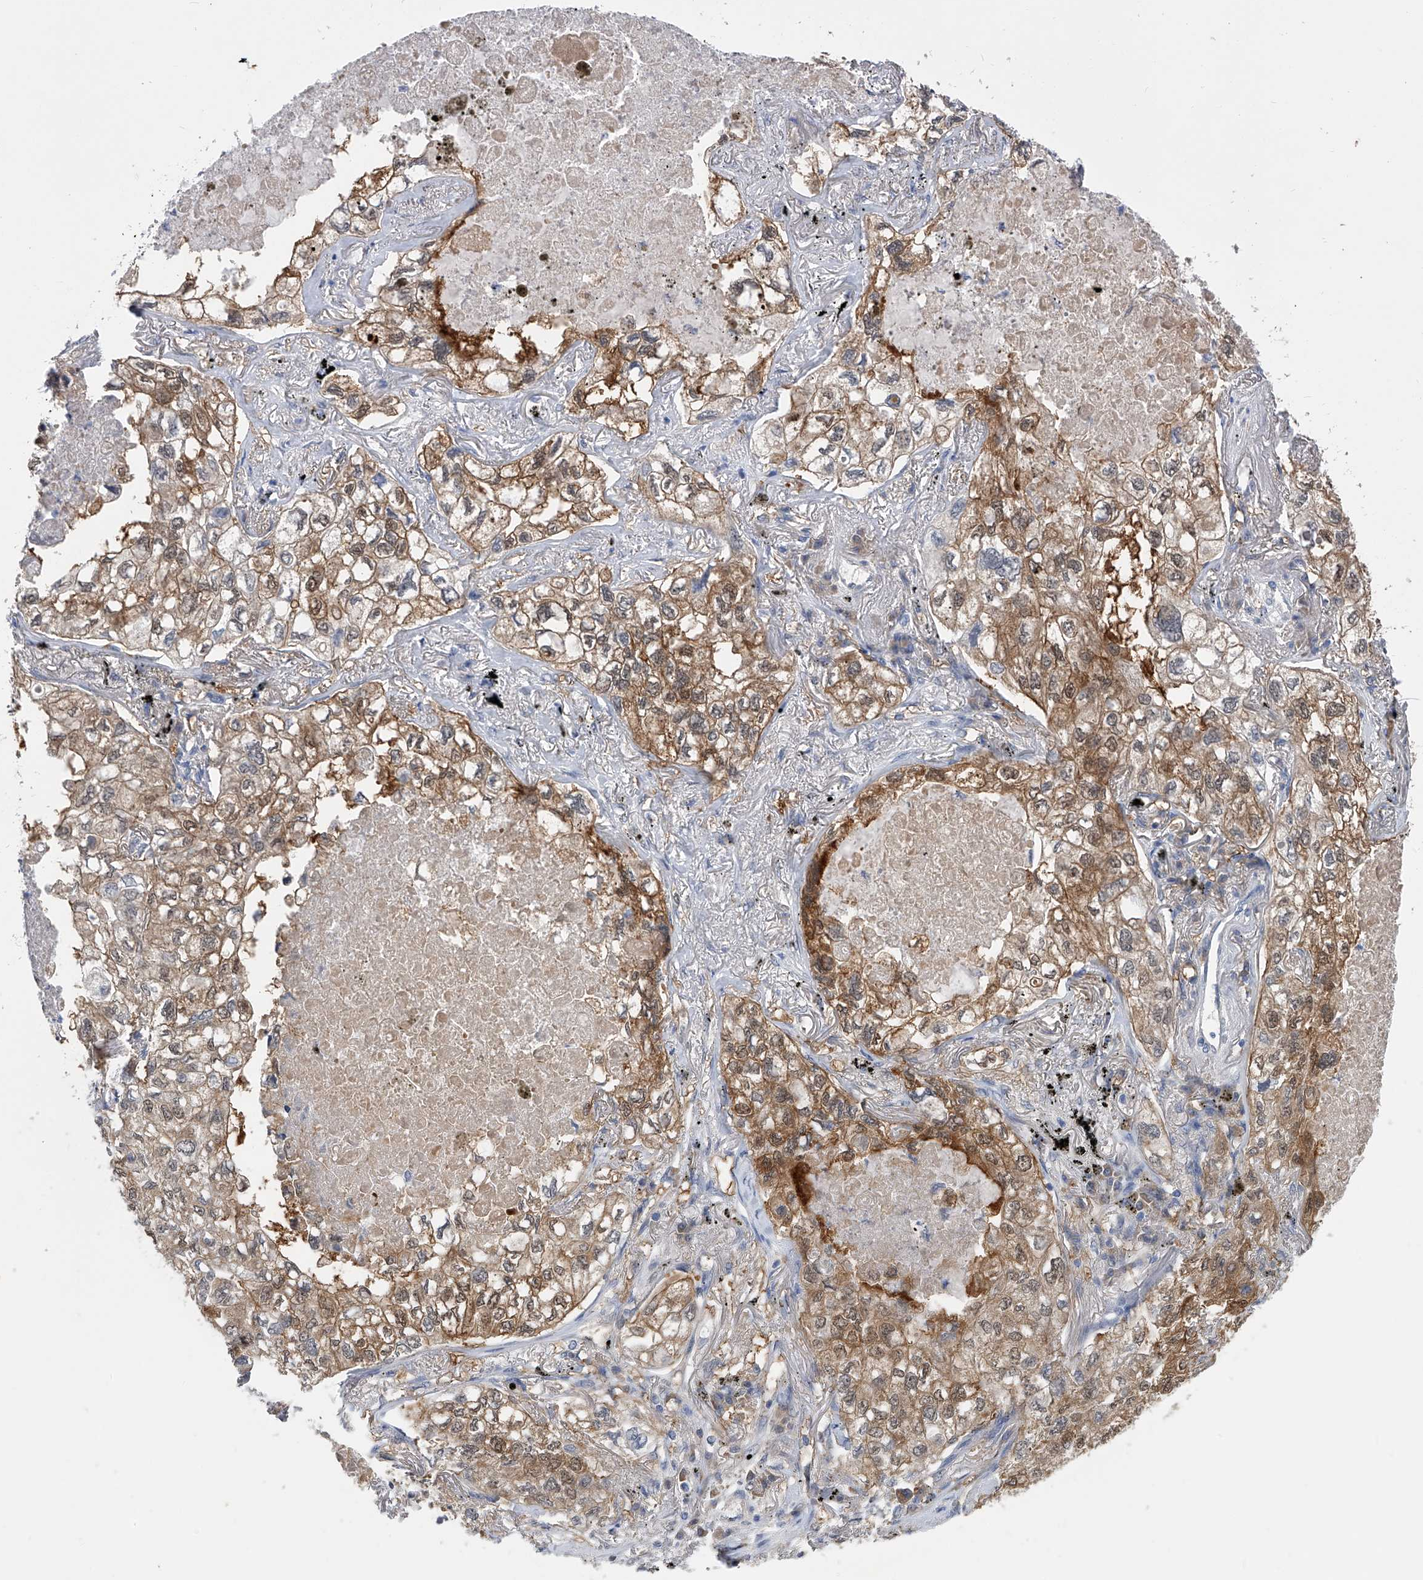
{"staining": {"intensity": "moderate", "quantity": ">75%", "location": "cytoplasmic/membranous"}, "tissue": "lung cancer", "cell_type": "Tumor cells", "image_type": "cancer", "snomed": [{"axis": "morphology", "description": "Adenocarcinoma, NOS"}, {"axis": "topography", "description": "Lung"}], "caption": "A medium amount of moderate cytoplasmic/membranous expression is appreciated in about >75% of tumor cells in lung cancer tissue.", "gene": "PGM3", "patient": {"sex": "male", "age": 65}}